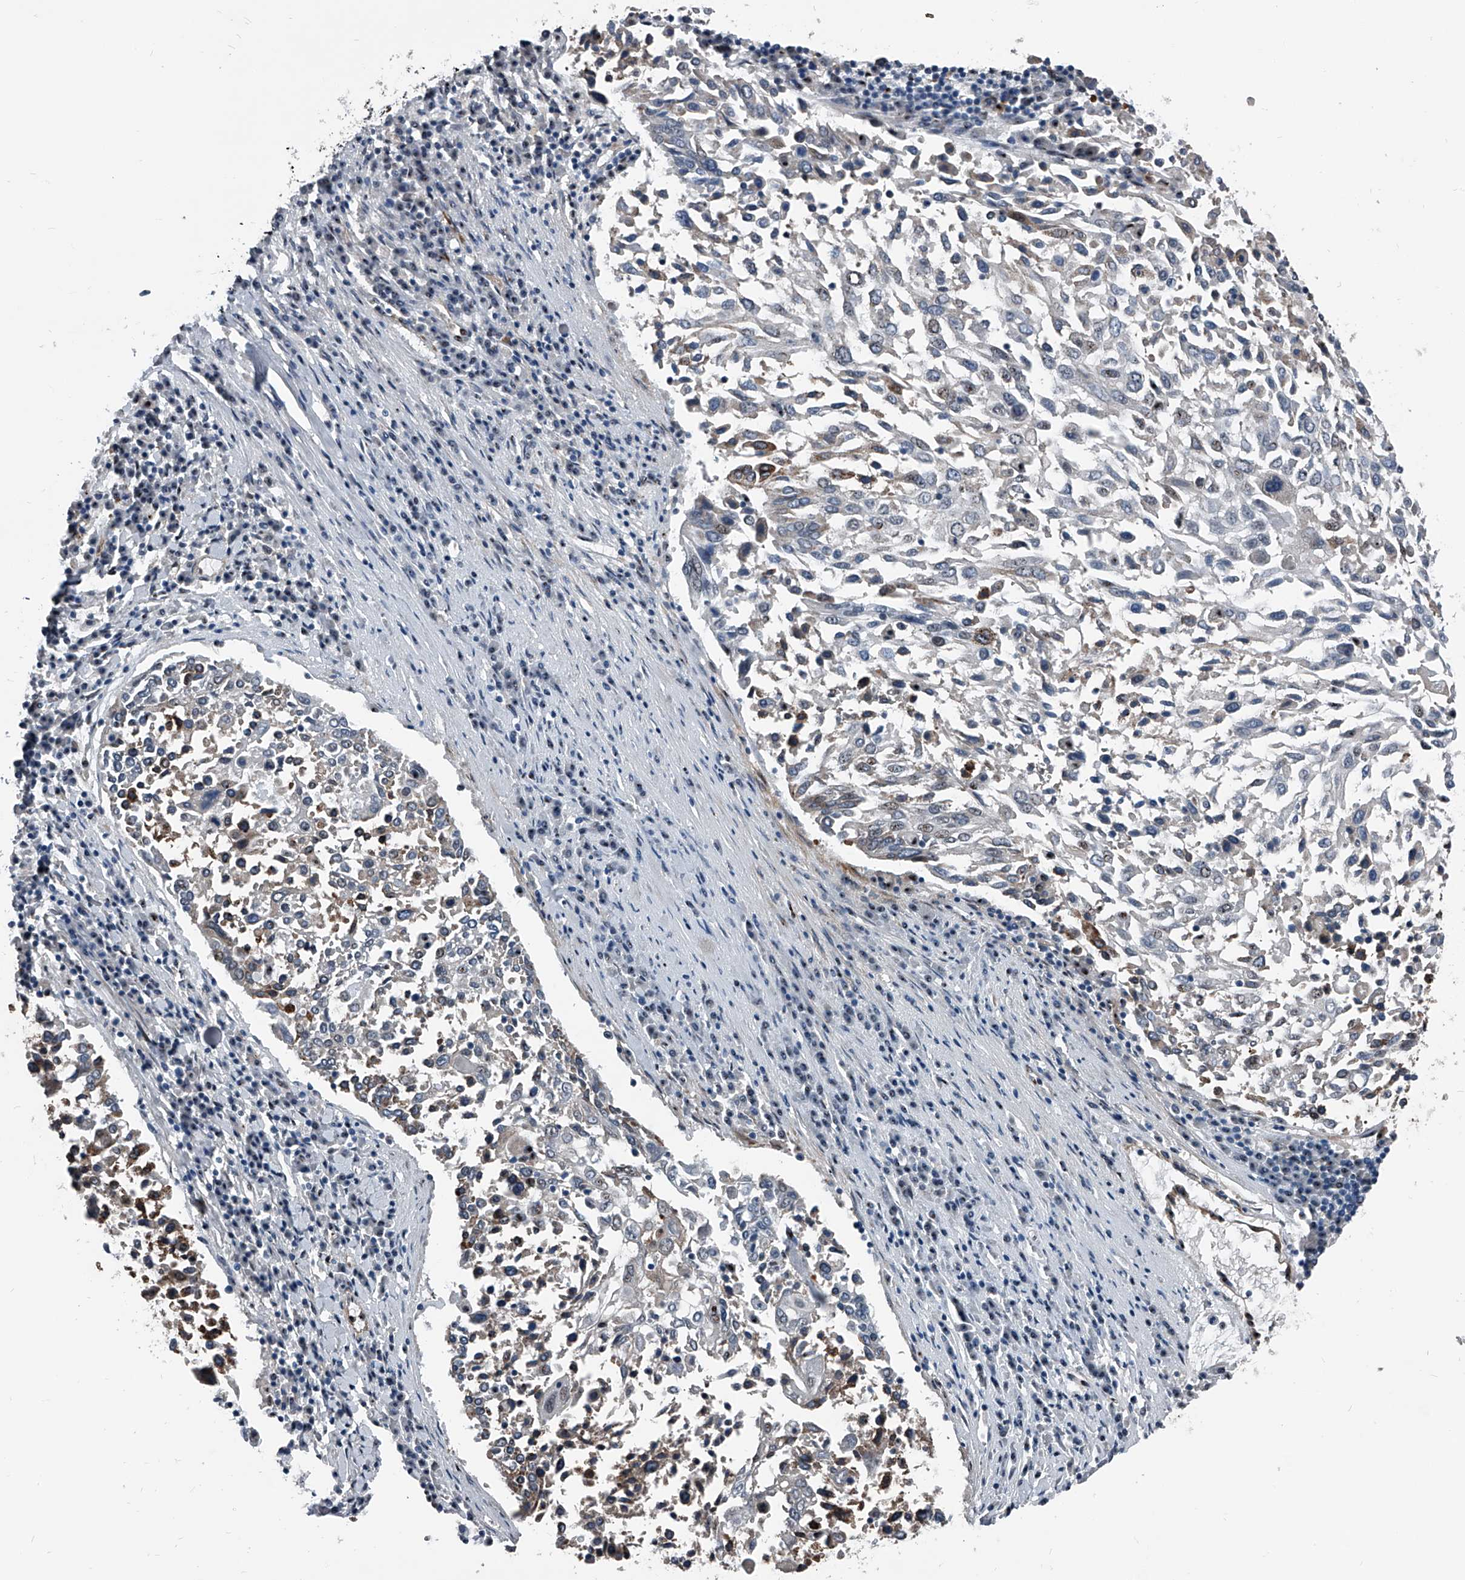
{"staining": {"intensity": "moderate", "quantity": "<25%", "location": "cytoplasmic/membranous"}, "tissue": "lung cancer", "cell_type": "Tumor cells", "image_type": "cancer", "snomed": [{"axis": "morphology", "description": "Squamous cell carcinoma, NOS"}, {"axis": "topography", "description": "Lung"}], "caption": "Lung squamous cell carcinoma stained for a protein (brown) displays moderate cytoplasmic/membranous positive staining in about <25% of tumor cells.", "gene": "MEN1", "patient": {"sex": "male", "age": 65}}